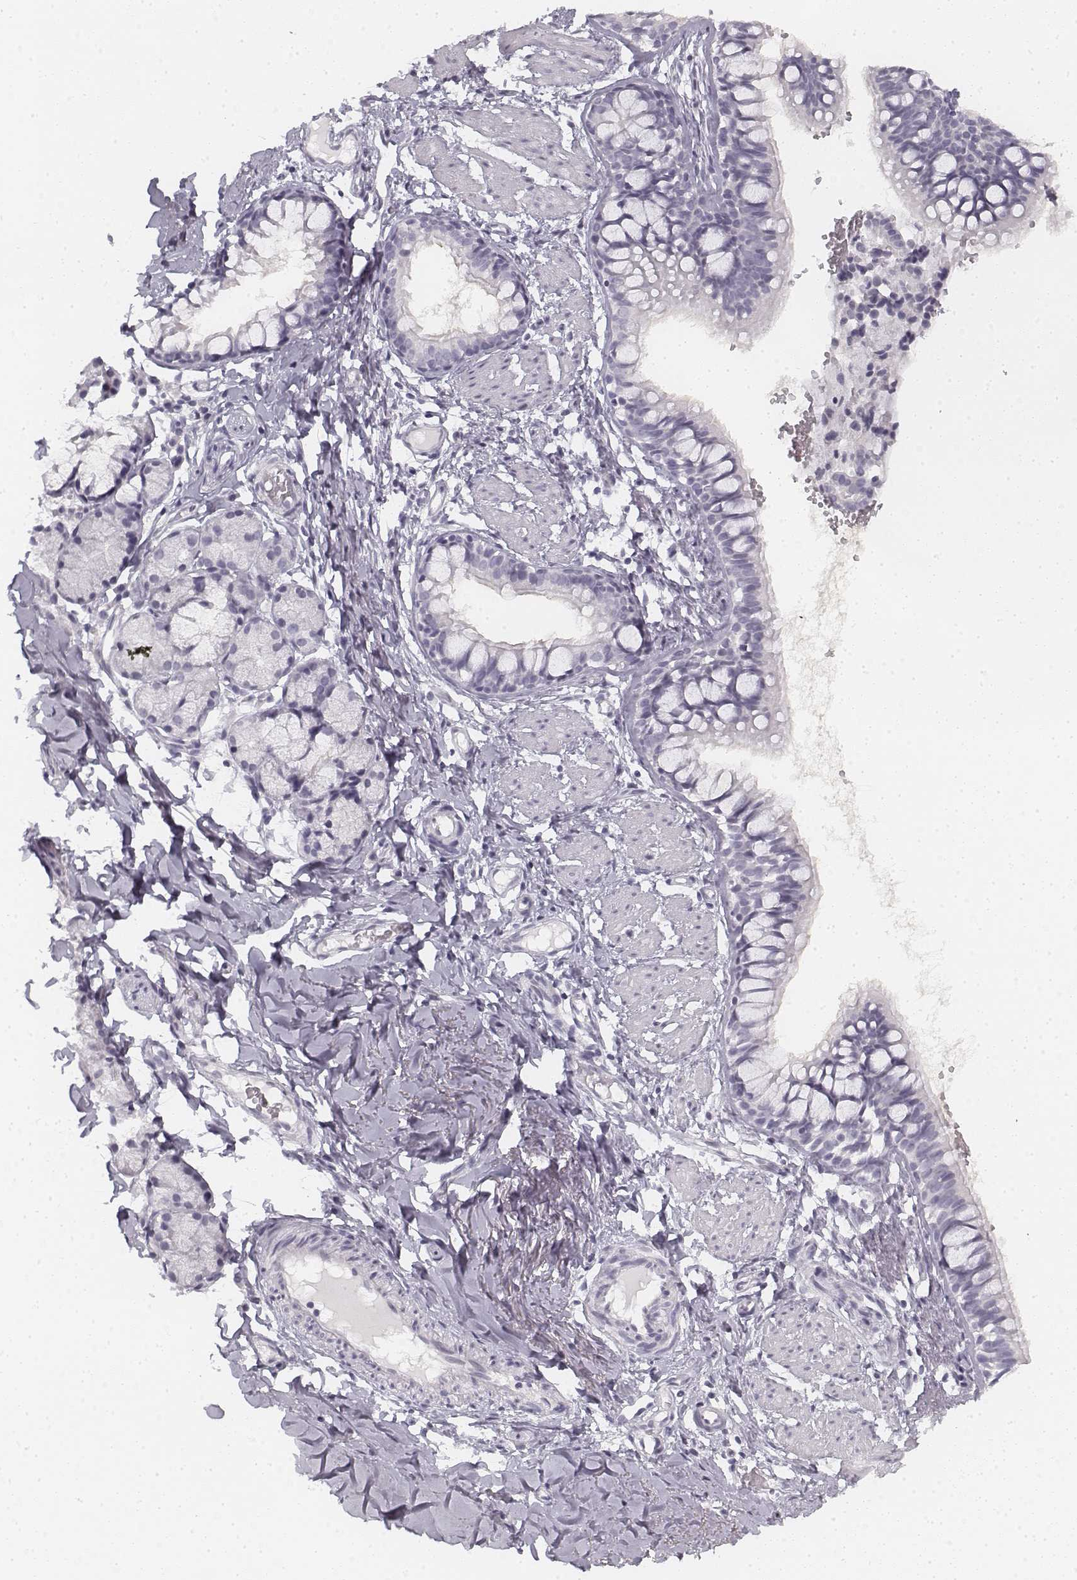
{"staining": {"intensity": "negative", "quantity": "none", "location": "none"}, "tissue": "bronchus", "cell_type": "Respiratory epithelial cells", "image_type": "normal", "snomed": [{"axis": "morphology", "description": "Normal tissue, NOS"}, {"axis": "topography", "description": "Bronchus"}], "caption": "DAB (3,3'-diaminobenzidine) immunohistochemical staining of normal human bronchus demonstrates no significant positivity in respiratory epithelial cells.", "gene": "KRTAP2", "patient": {"sex": "male", "age": 1}}